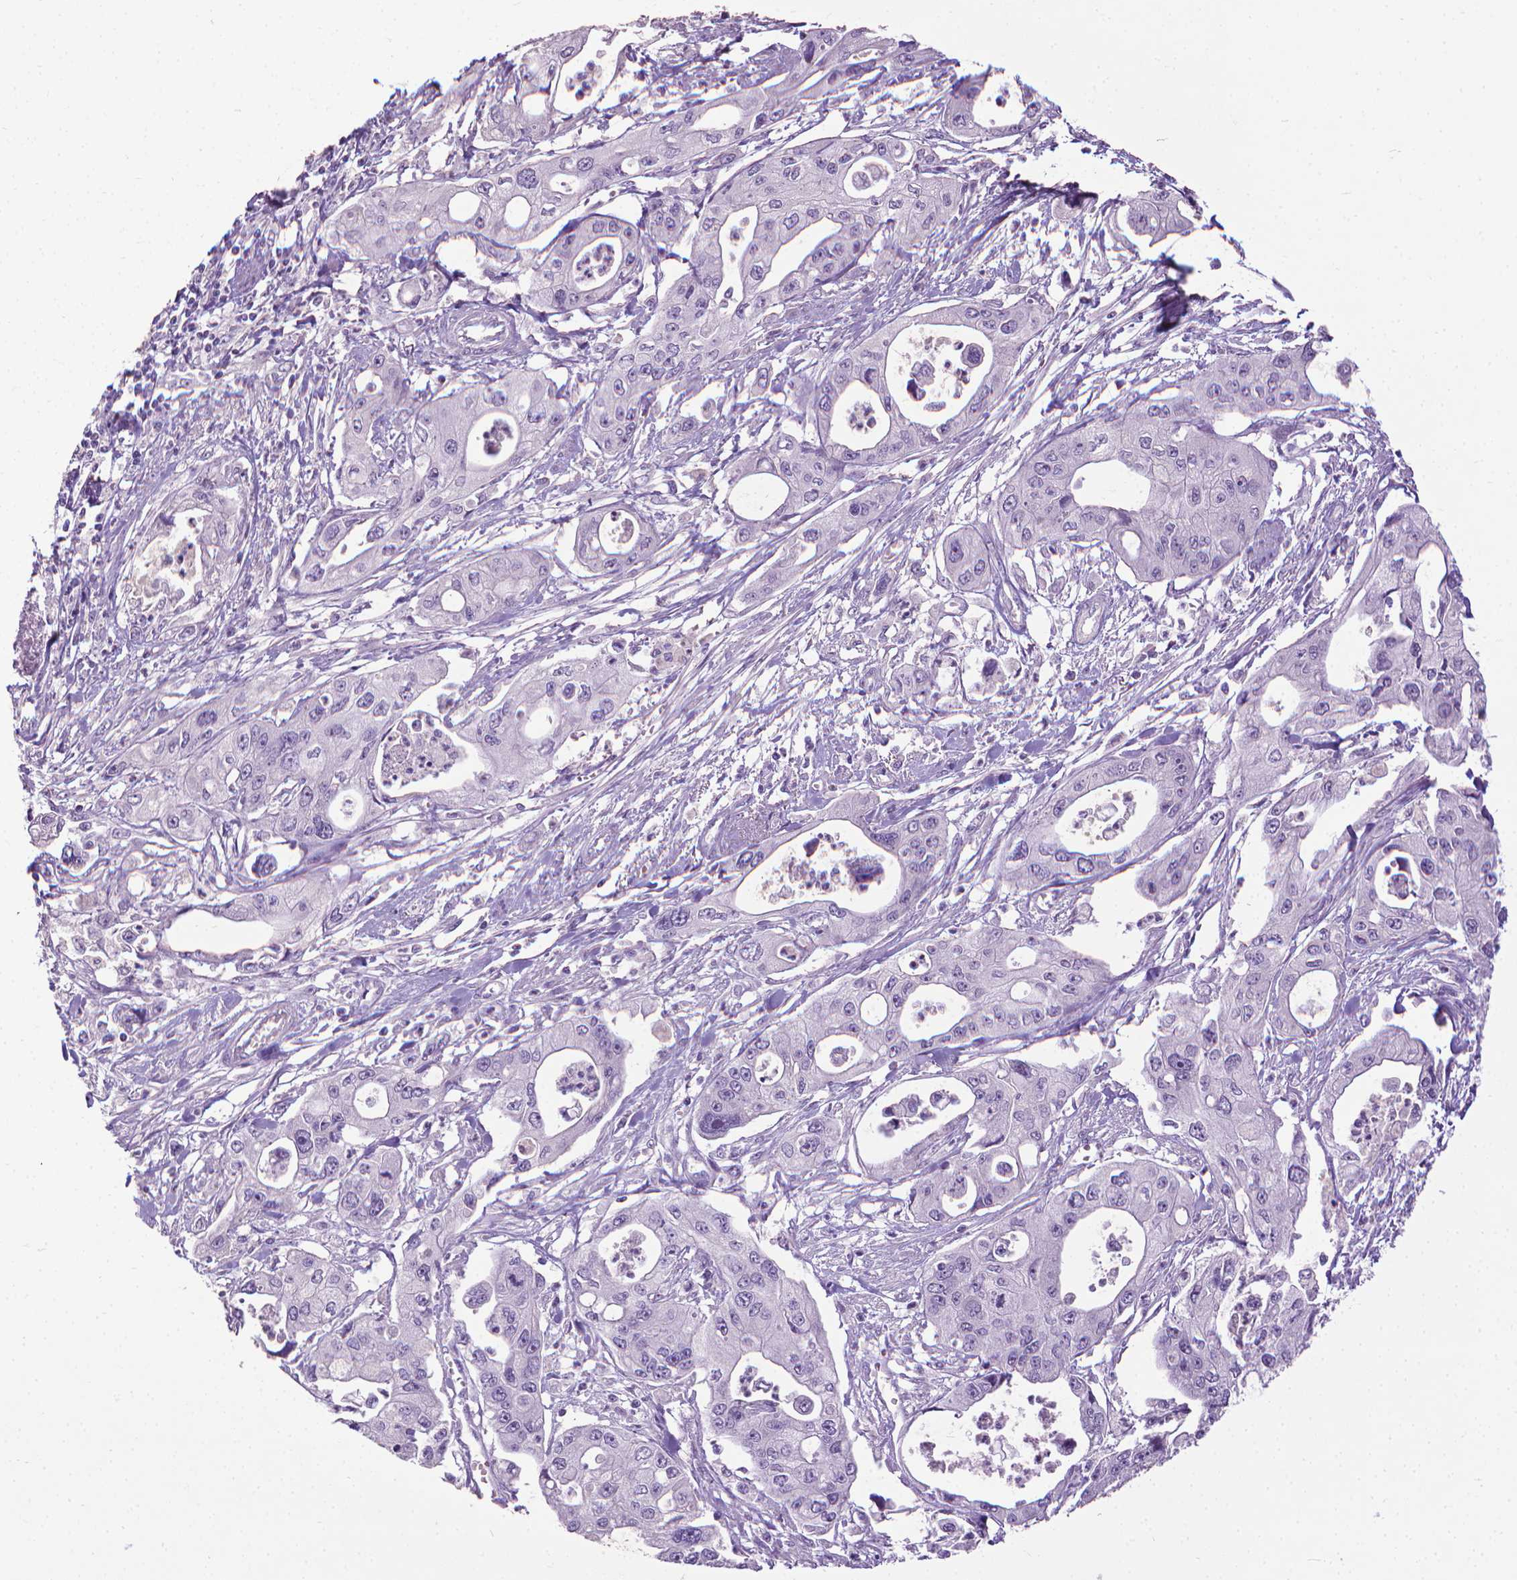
{"staining": {"intensity": "negative", "quantity": "none", "location": "none"}, "tissue": "pancreatic cancer", "cell_type": "Tumor cells", "image_type": "cancer", "snomed": [{"axis": "morphology", "description": "Adenocarcinoma, NOS"}, {"axis": "topography", "description": "Pancreas"}], "caption": "There is no significant staining in tumor cells of pancreatic cancer (adenocarcinoma).", "gene": "KRT5", "patient": {"sex": "male", "age": 70}}